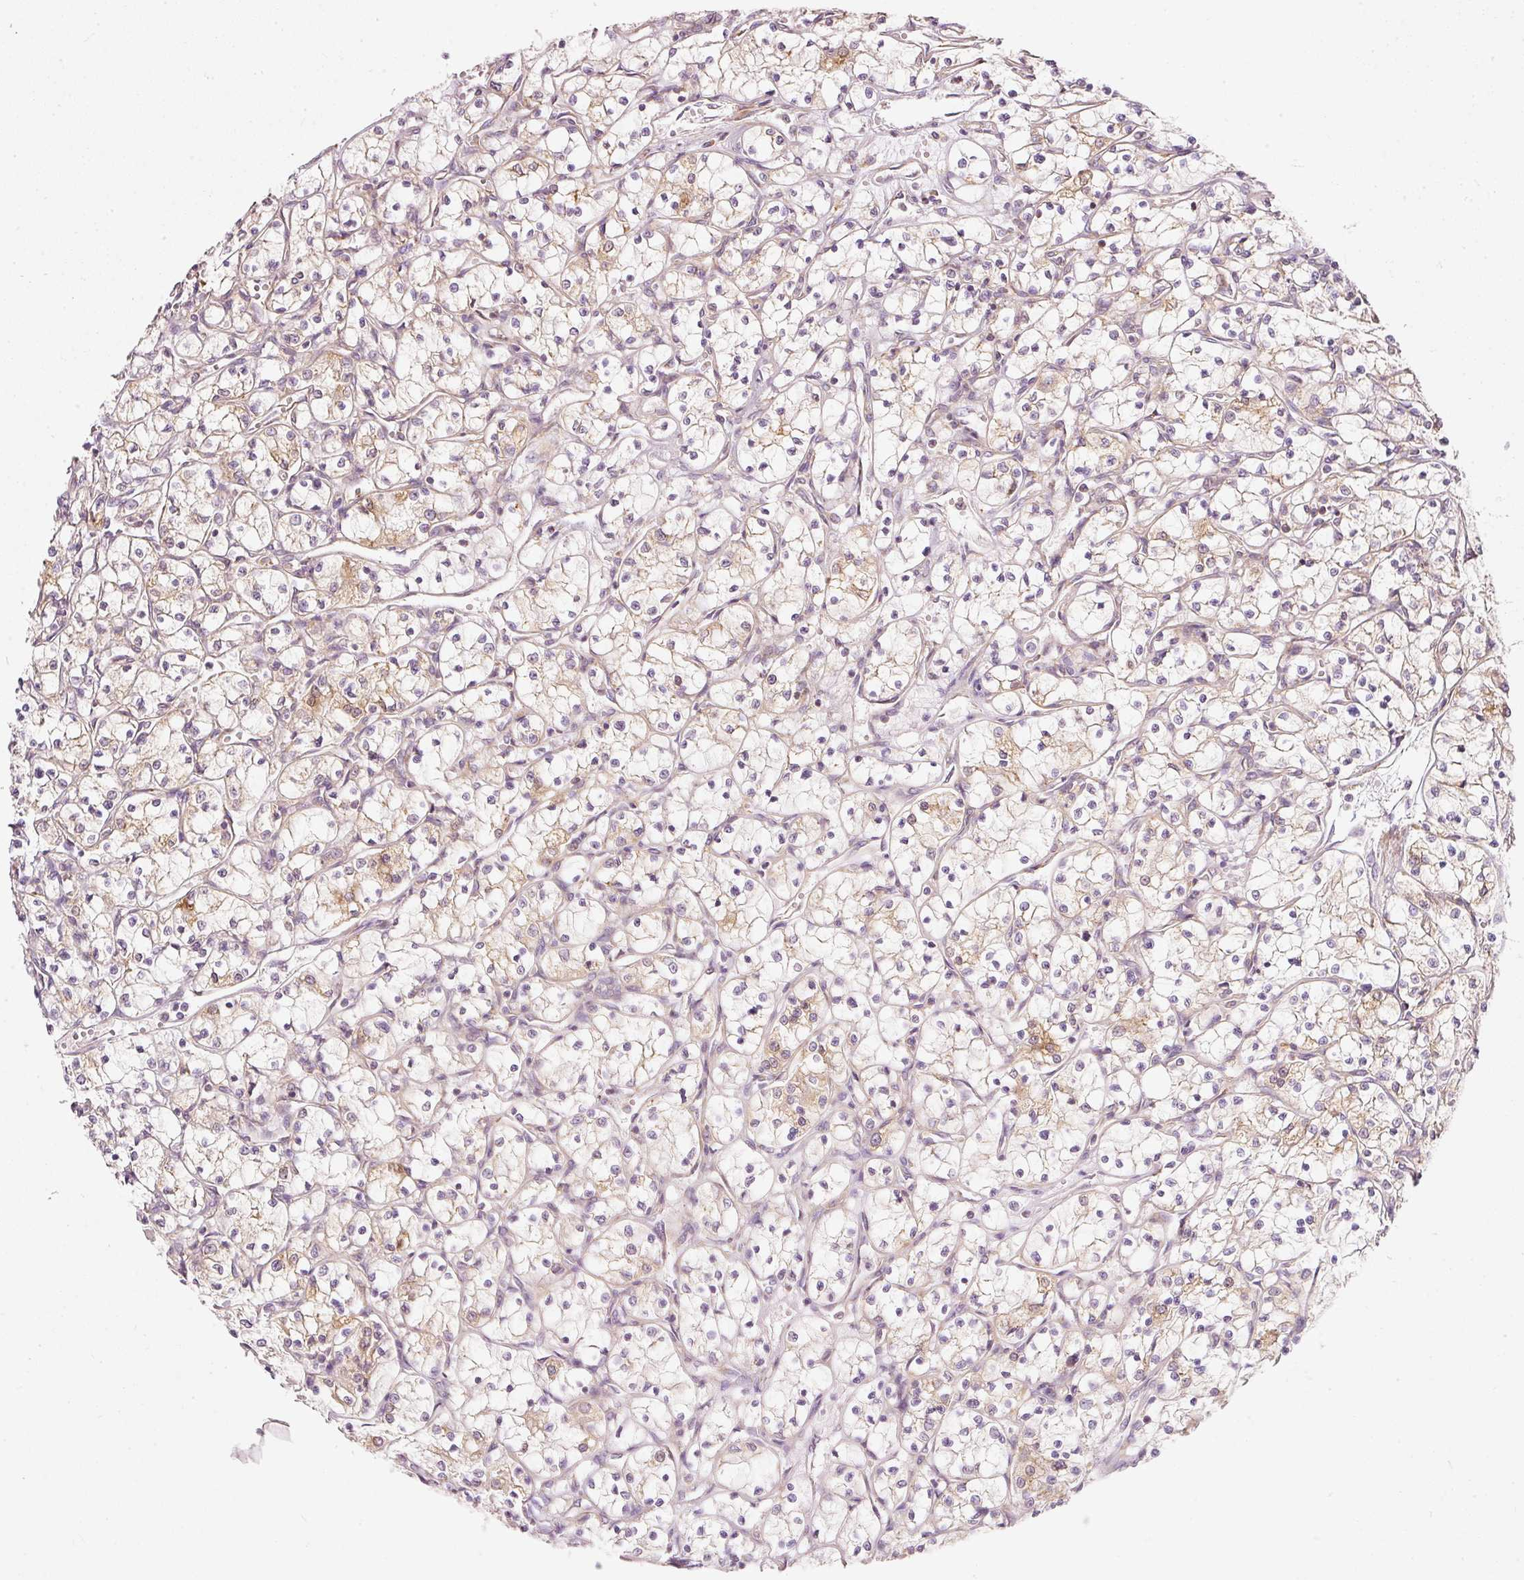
{"staining": {"intensity": "weak", "quantity": "25%-75%", "location": "cytoplasmic/membranous"}, "tissue": "renal cancer", "cell_type": "Tumor cells", "image_type": "cancer", "snomed": [{"axis": "morphology", "description": "Adenocarcinoma, NOS"}, {"axis": "topography", "description": "Kidney"}], "caption": "Human adenocarcinoma (renal) stained with a brown dye reveals weak cytoplasmic/membranous positive staining in about 25%-75% of tumor cells.", "gene": "SNAPC5", "patient": {"sex": "female", "age": 69}}